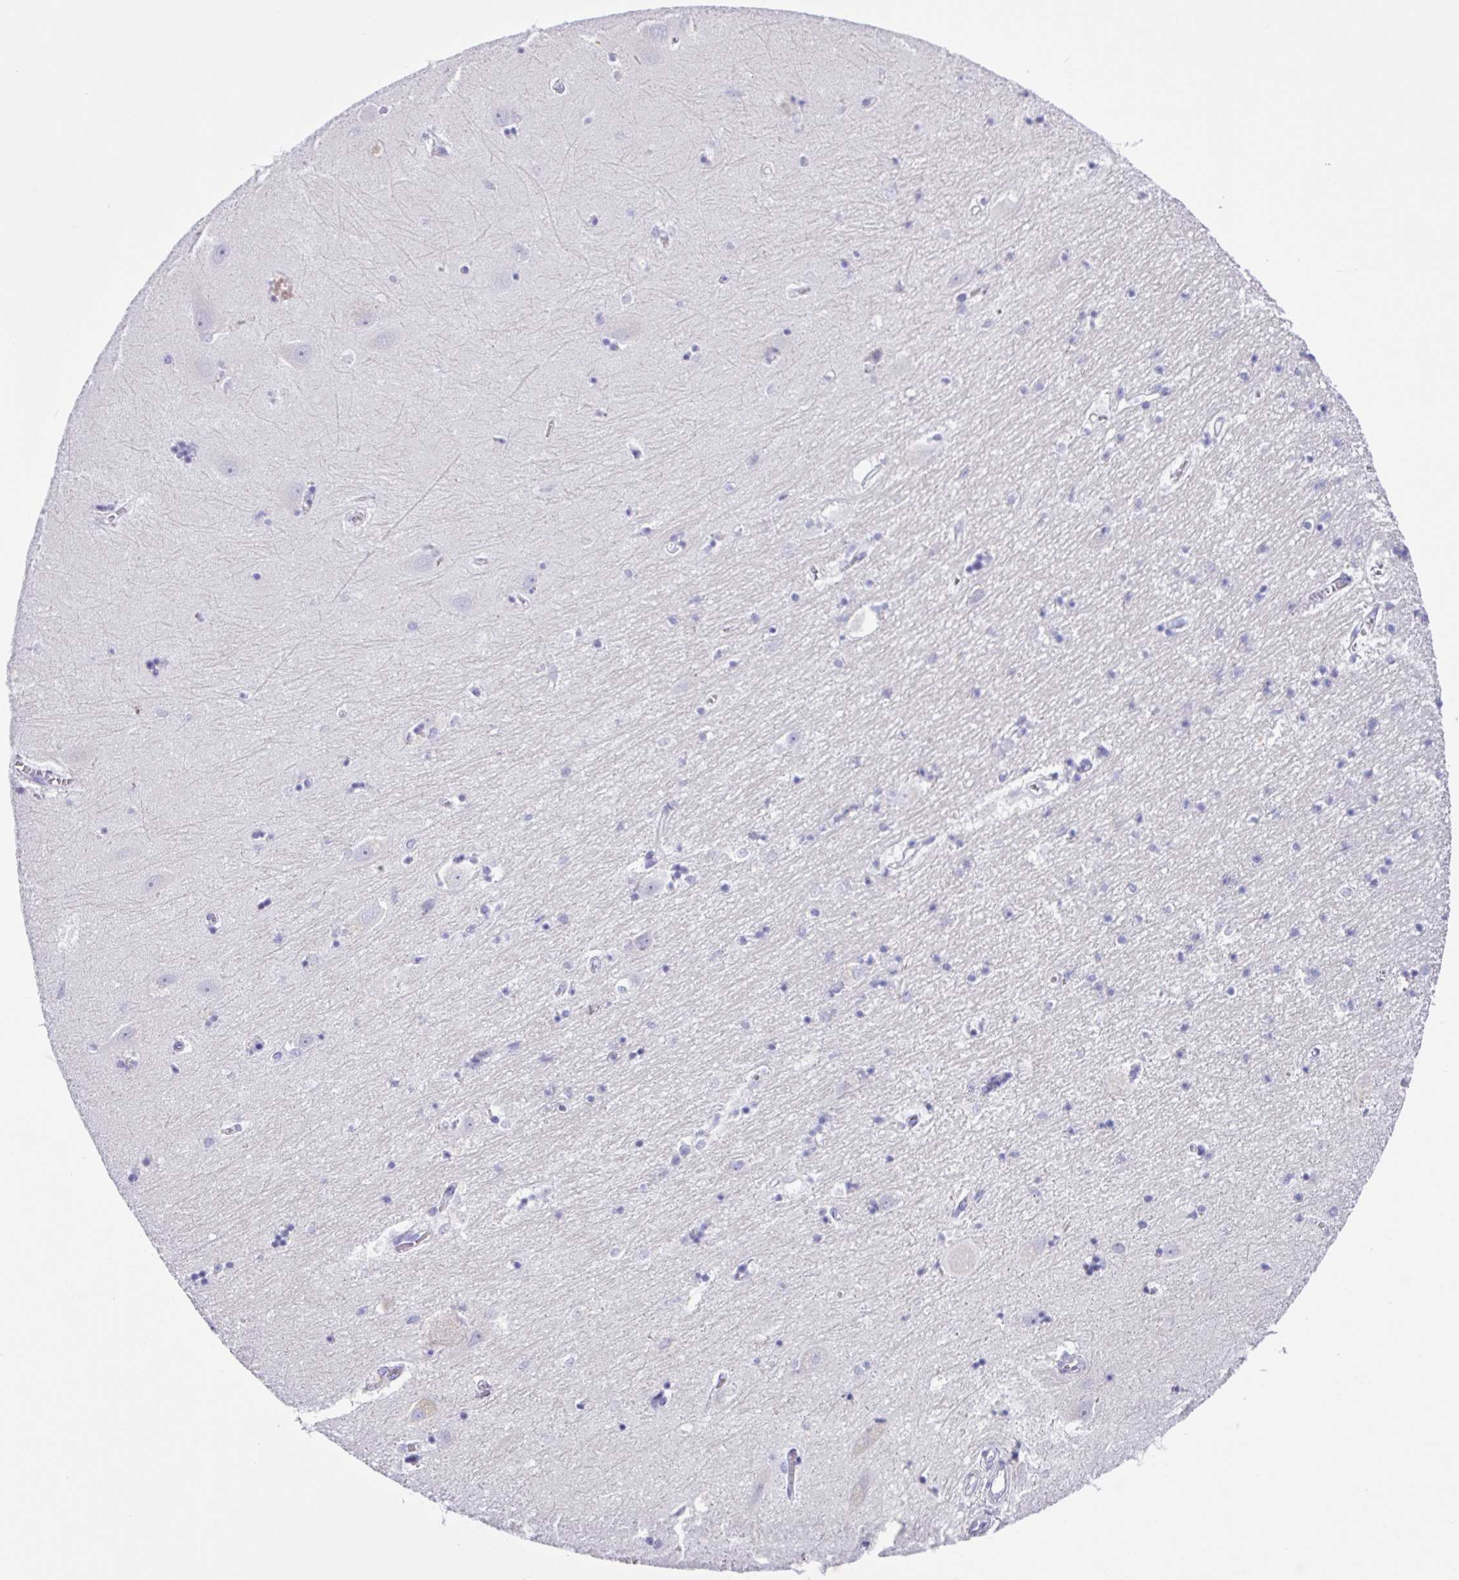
{"staining": {"intensity": "negative", "quantity": "none", "location": "none"}, "tissue": "hippocampus", "cell_type": "Glial cells", "image_type": "normal", "snomed": [{"axis": "morphology", "description": "Normal tissue, NOS"}, {"axis": "topography", "description": "Hippocampus"}], "caption": "Protein analysis of normal hippocampus displays no significant staining in glial cells.", "gene": "ZG16", "patient": {"sex": "female", "age": 64}}